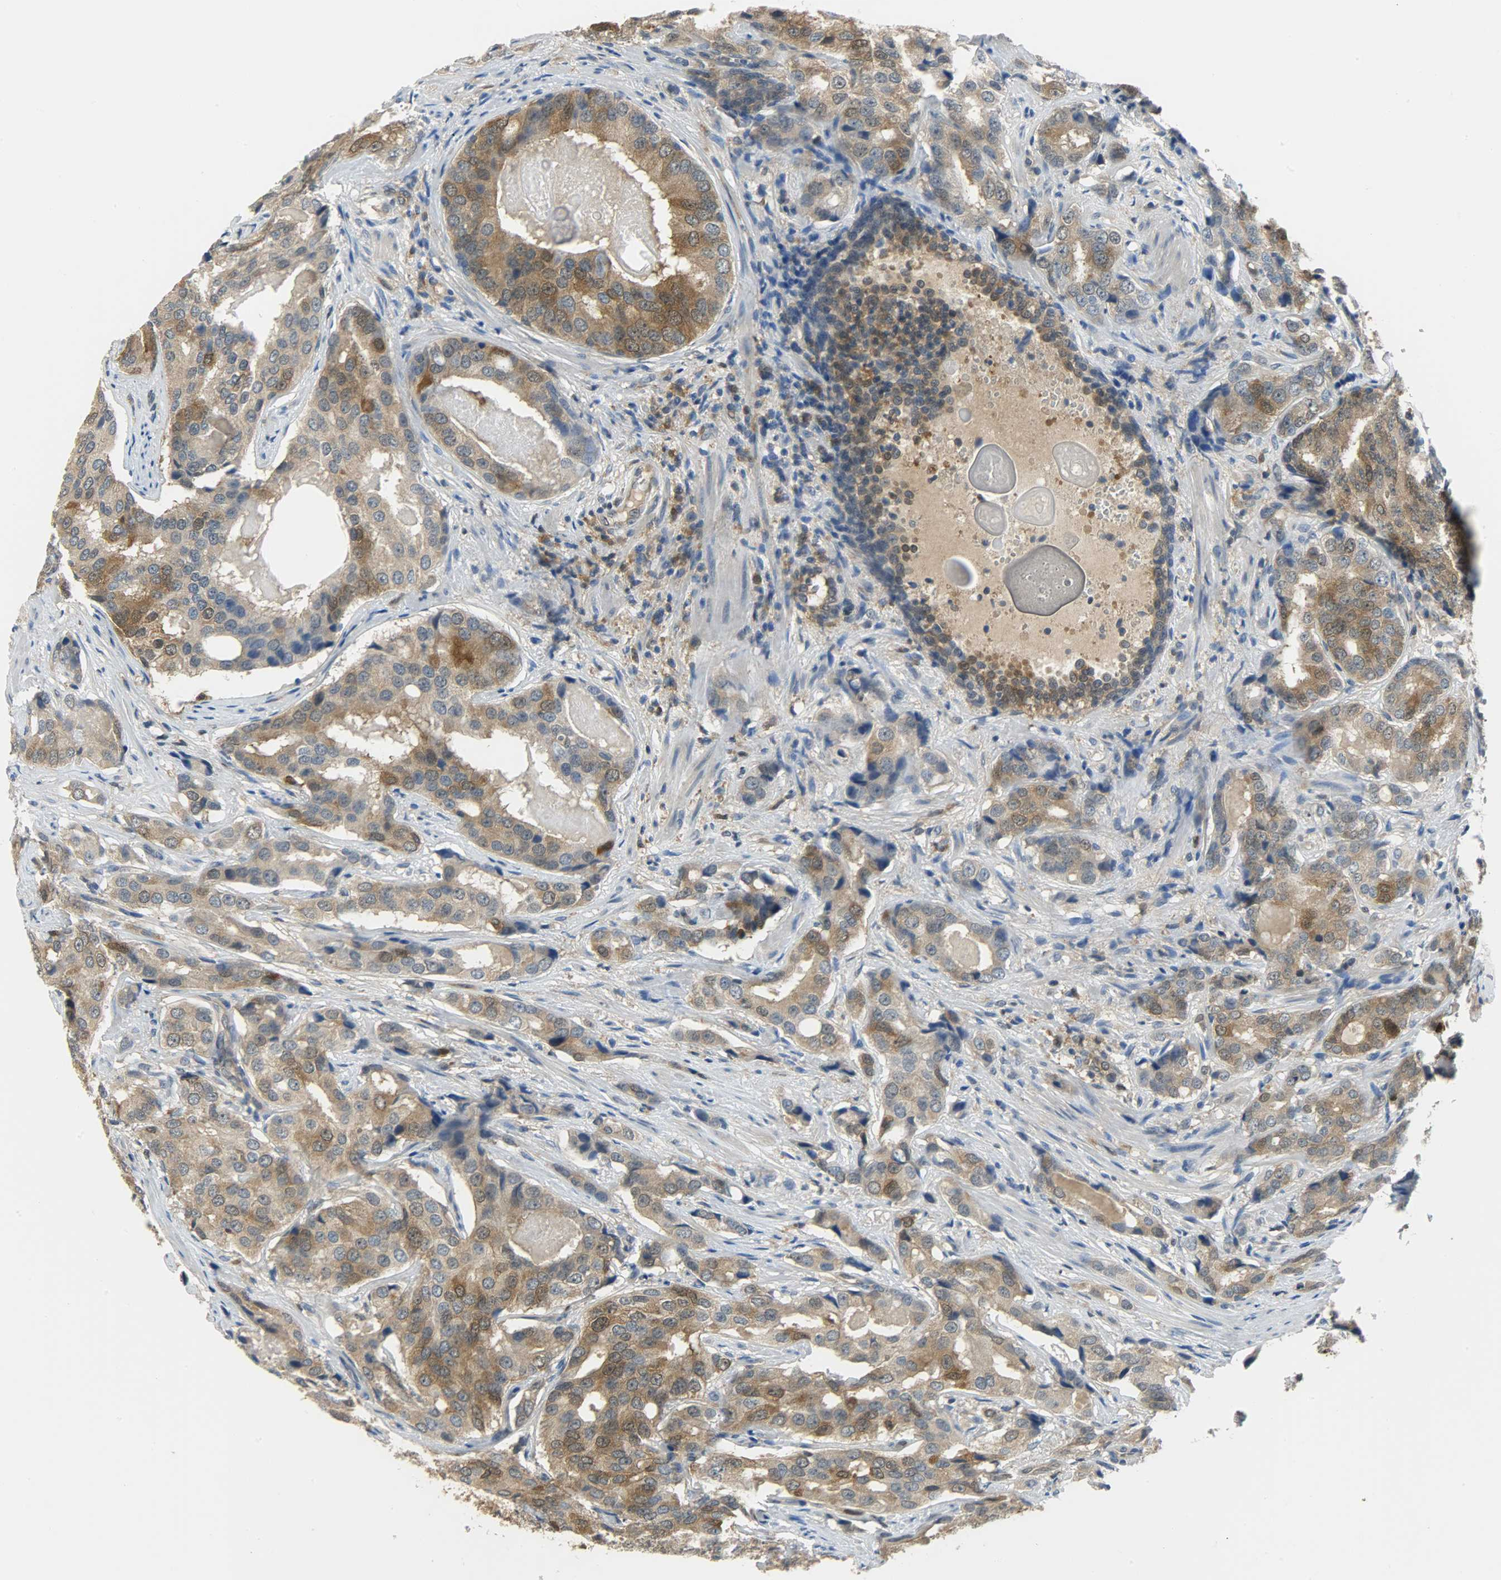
{"staining": {"intensity": "strong", "quantity": ">75%", "location": "cytoplasmic/membranous,nuclear"}, "tissue": "prostate cancer", "cell_type": "Tumor cells", "image_type": "cancer", "snomed": [{"axis": "morphology", "description": "Adenocarcinoma, High grade"}, {"axis": "topography", "description": "Prostate"}], "caption": "Tumor cells demonstrate high levels of strong cytoplasmic/membranous and nuclear expression in approximately >75% of cells in prostate high-grade adenocarcinoma. (DAB (3,3'-diaminobenzidine) IHC, brown staining for protein, blue staining for nuclei).", "gene": "EIF4EBP1", "patient": {"sex": "male", "age": 58}}